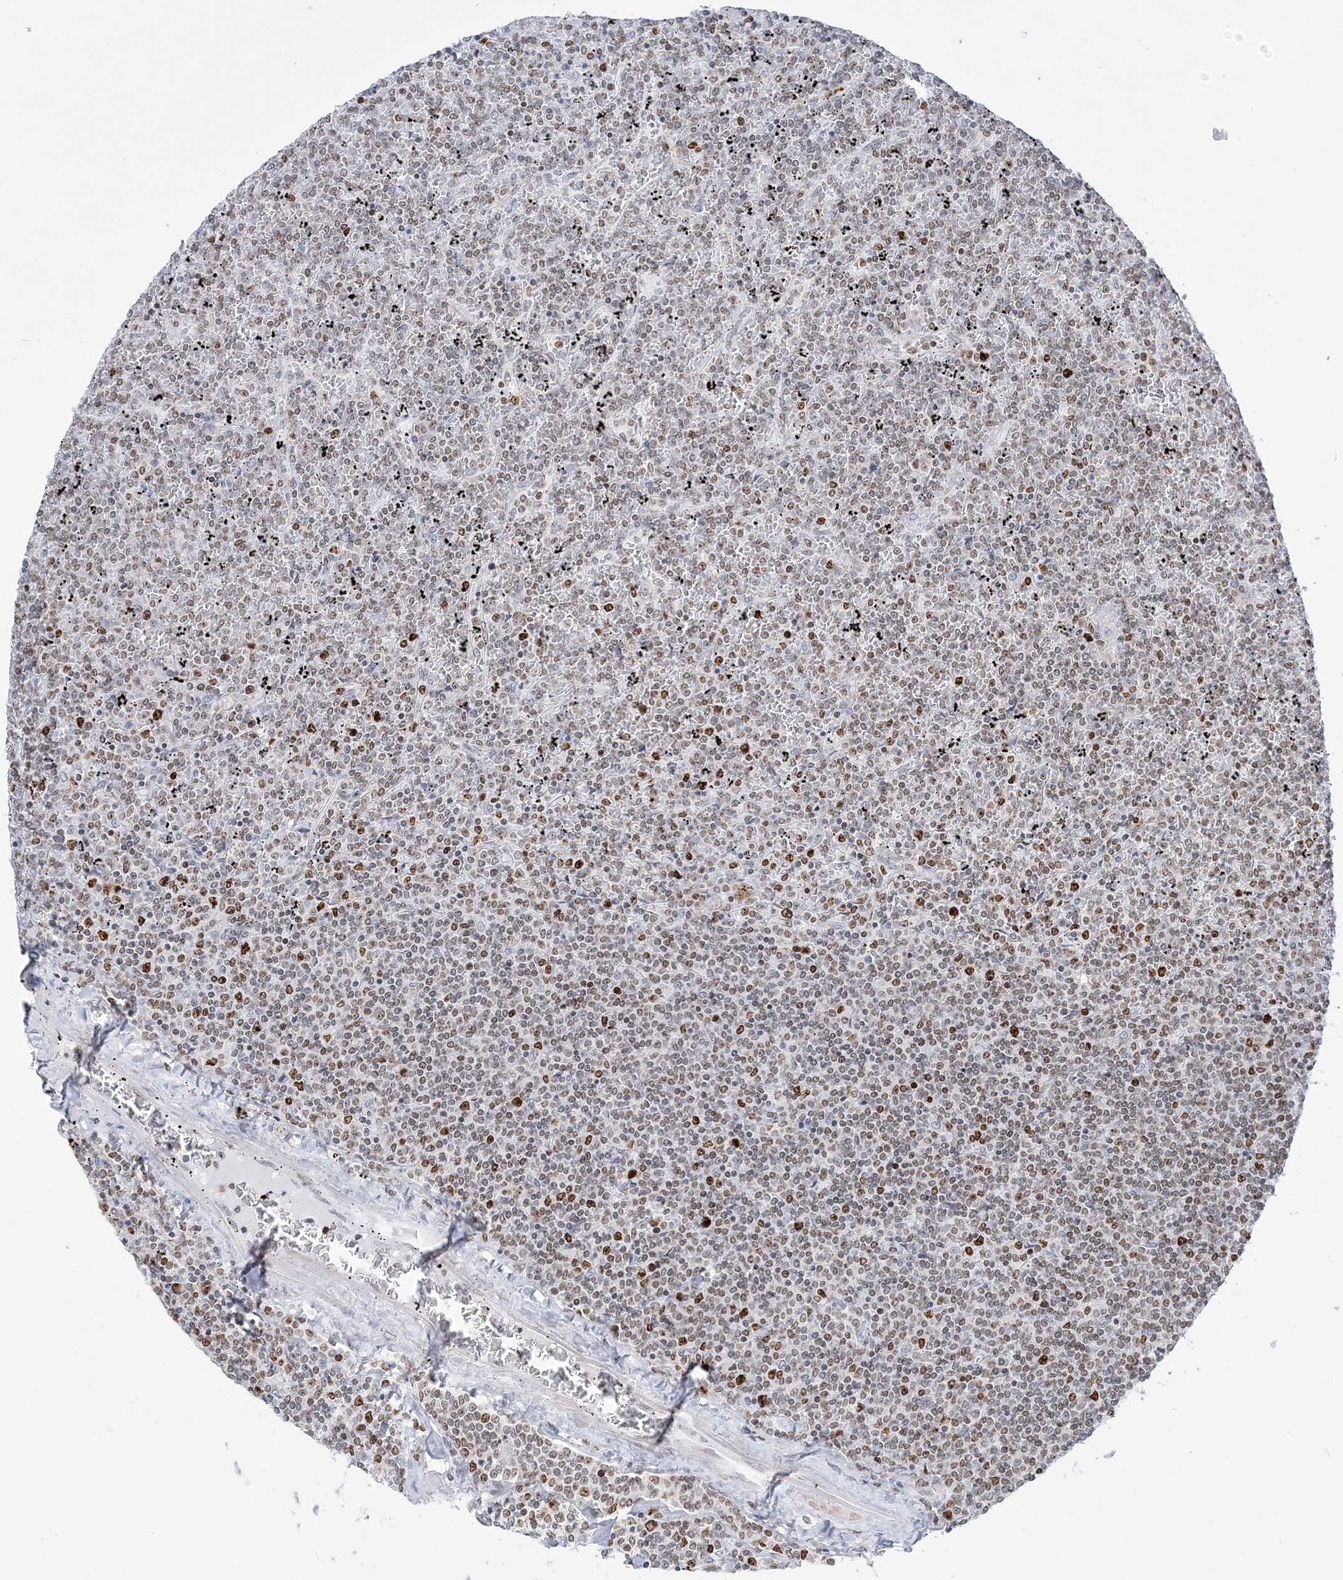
{"staining": {"intensity": "moderate", "quantity": "25%-75%", "location": "nuclear"}, "tissue": "lymphoma", "cell_type": "Tumor cells", "image_type": "cancer", "snomed": [{"axis": "morphology", "description": "Malignant lymphoma, non-Hodgkin's type, Low grade"}, {"axis": "topography", "description": "Spleen"}], "caption": "Immunohistochemistry image of malignant lymphoma, non-Hodgkin's type (low-grade) stained for a protein (brown), which demonstrates medium levels of moderate nuclear expression in about 25%-75% of tumor cells.", "gene": "DDX21", "patient": {"sex": "female", "age": 19}}